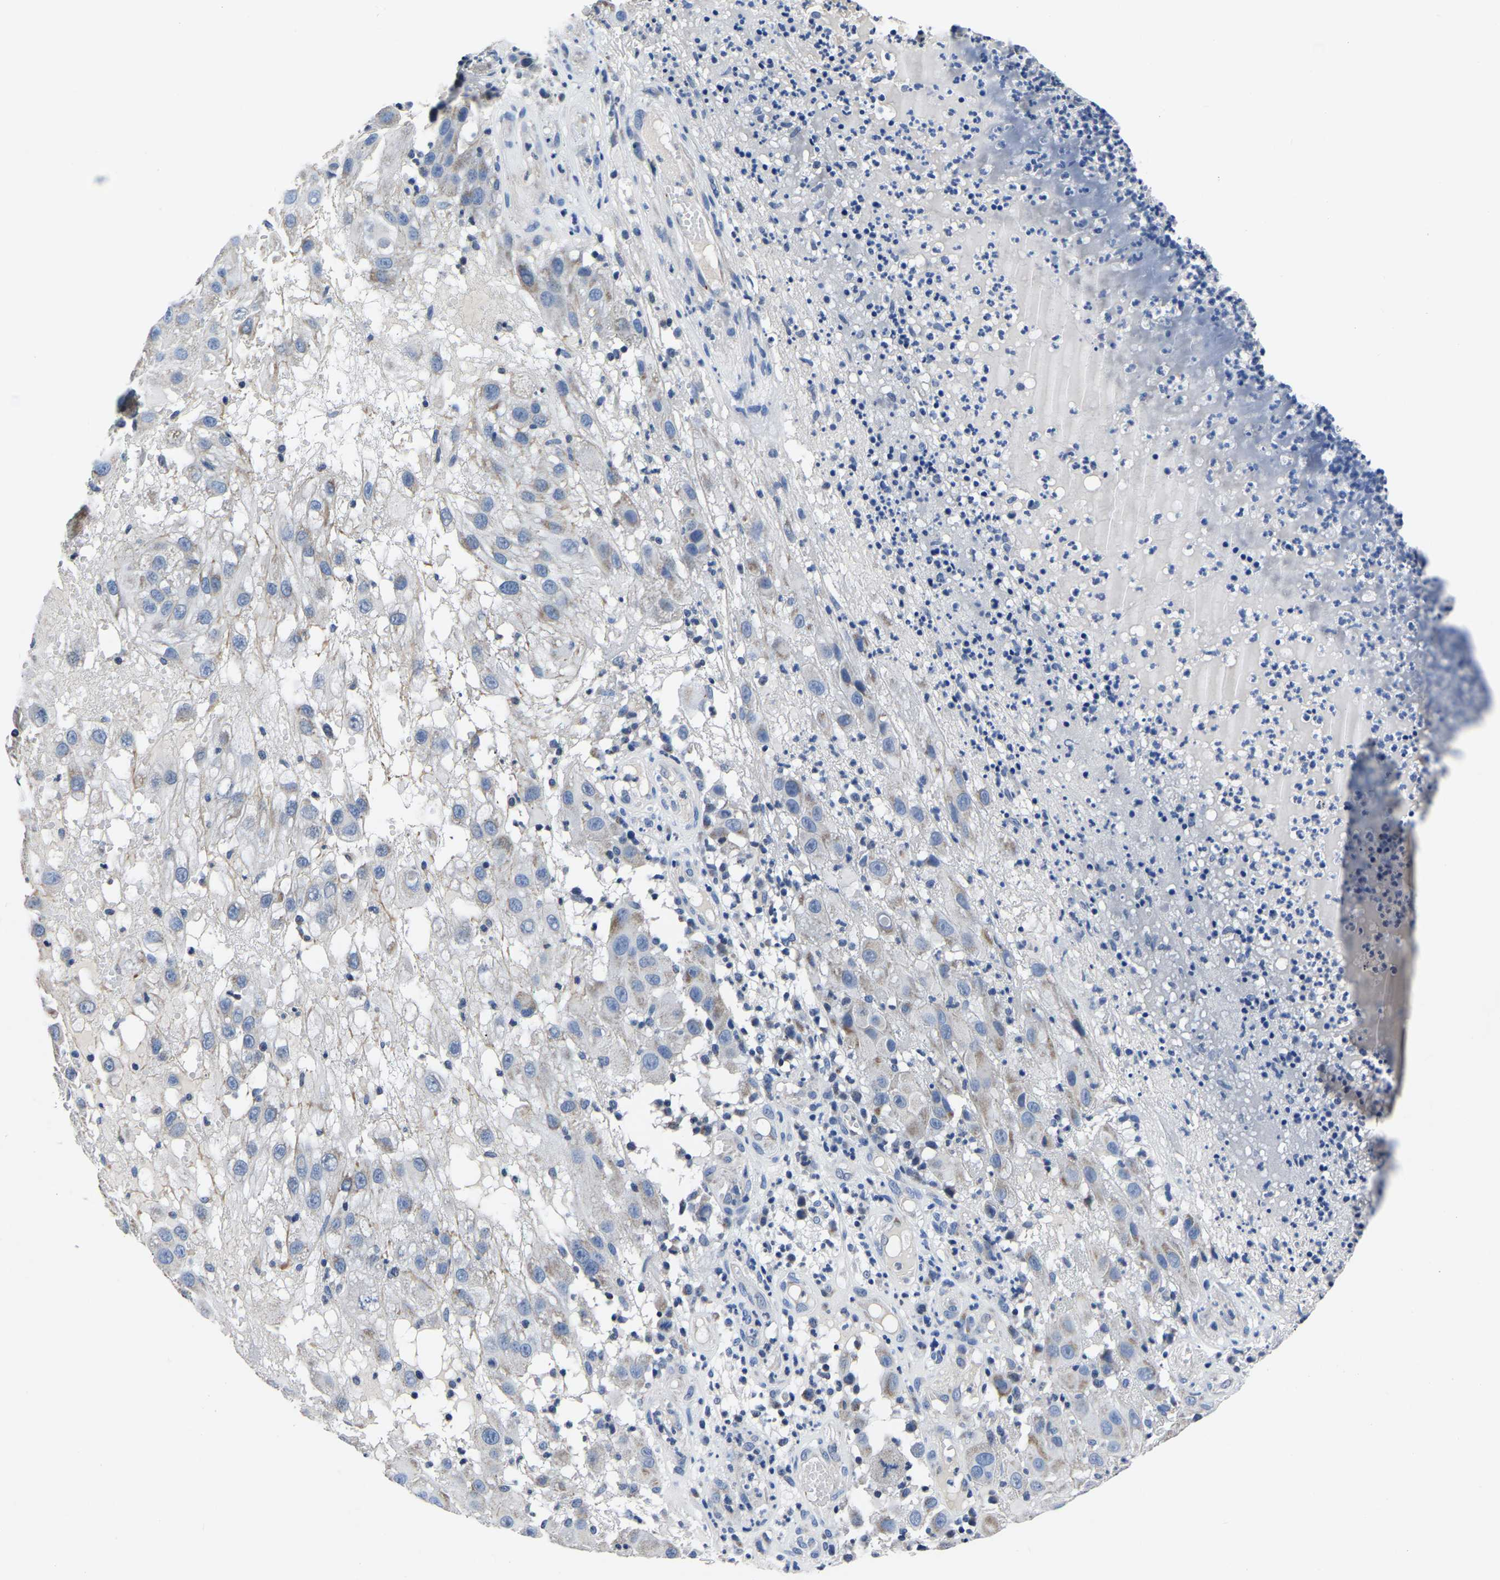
{"staining": {"intensity": "moderate", "quantity": "<25%", "location": "cytoplasmic/membranous"}, "tissue": "melanoma", "cell_type": "Tumor cells", "image_type": "cancer", "snomed": [{"axis": "morphology", "description": "Malignant melanoma, NOS"}, {"axis": "topography", "description": "Skin"}], "caption": "This is a photomicrograph of immunohistochemistry staining of malignant melanoma, which shows moderate staining in the cytoplasmic/membranous of tumor cells.", "gene": "FGD5", "patient": {"sex": "female", "age": 81}}